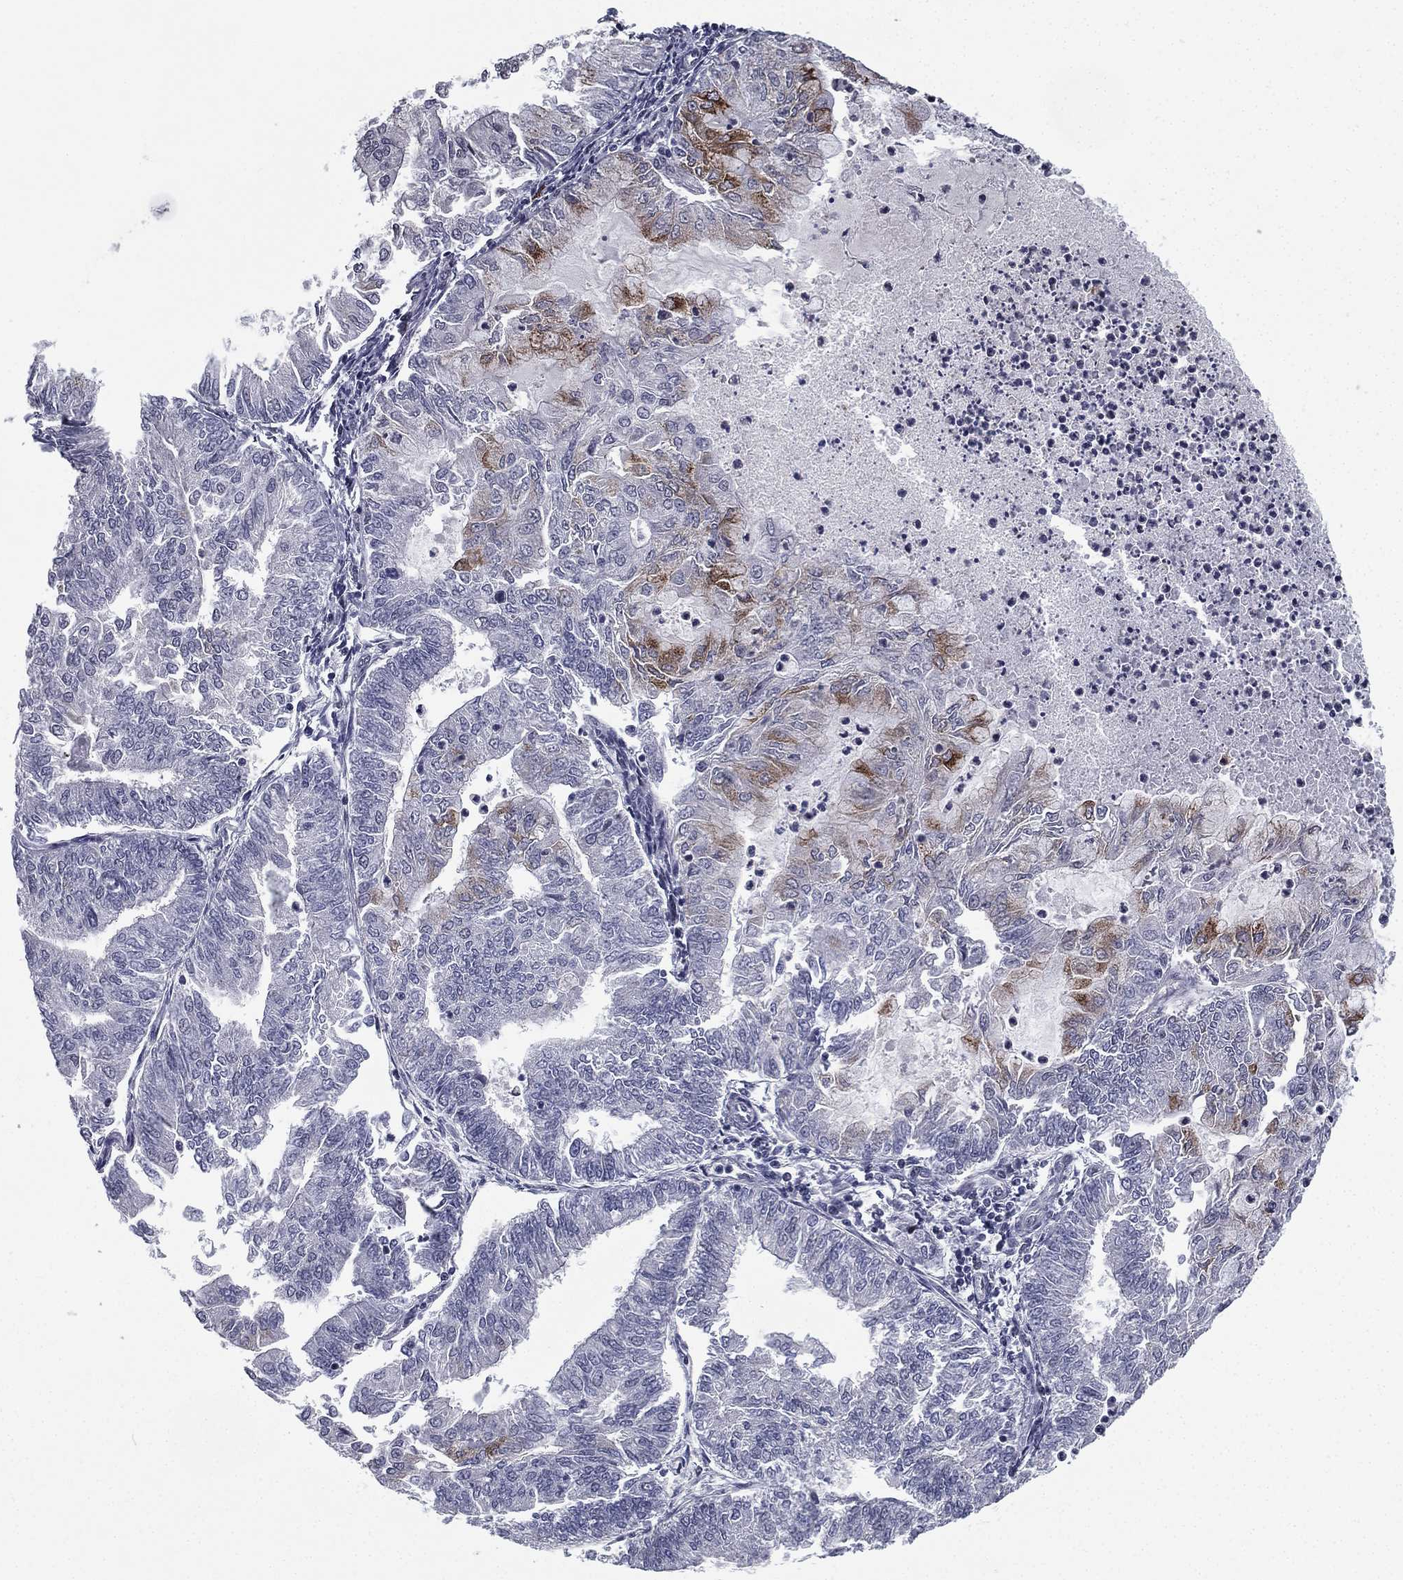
{"staining": {"intensity": "moderate", "quantity": "<25%", "location": "cytoplasmic/membranous"}, "tissue": "endometrial cancer", "cell_type": "Tumor cells", "image_type": "cancer", "snomed": [{"axis": "morphology", "description": "Adenocarcinoma, NOS"}, {"axis": "topography", "description": "Endometrium"}], "caption": "Moderate cytoplasmic/membranous protein staining is present in about <25% of tumor cells in endometrial cancer.", "gene": "RARB", "patient": {"sex": "female", "age": 59}}